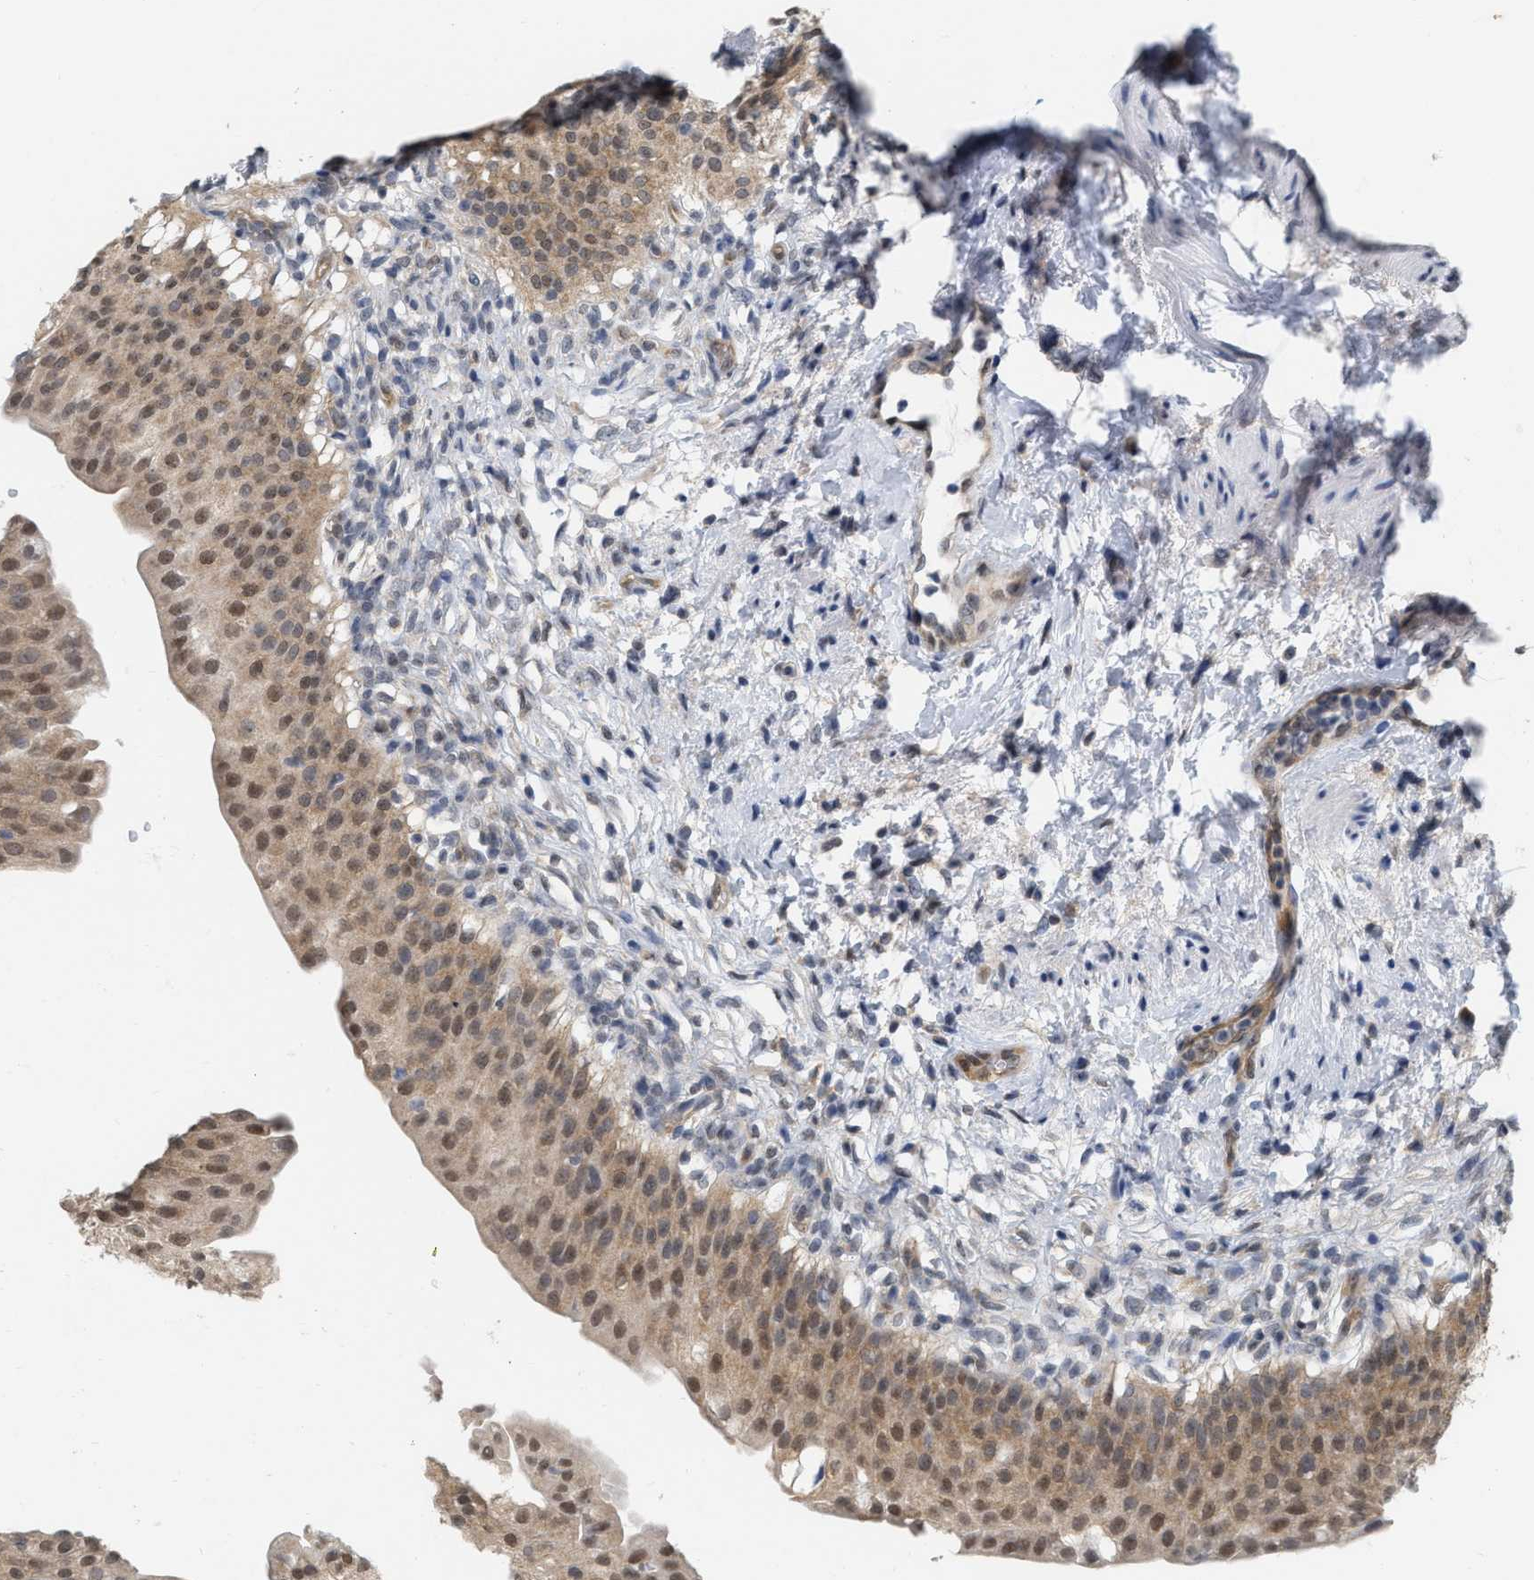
{"staining": {"intensity": "moderate", "quantity": ">75%", "location": "cytoplasmic/membranous,nuclear"}, "tissue": "urinary bladder", "cell_type": "Urothelial cells", "image_type": "normal", "snomed": [{"axis": "morphology", "description": "Normal tissue, NOS"}, {"axis": "topography", "description": "Urinary bladder"}], "caption": "Immunohistochemical staining of normal urinary bladder shows moderate cytoplasmic/membranous,nuclear protein expression in about >75% of urothelial cells. The protein is shown in brown color, while the nuclei are stained blue.", "gene": "RUVBL1", "patient": {"sex": "female", "age": 60}}